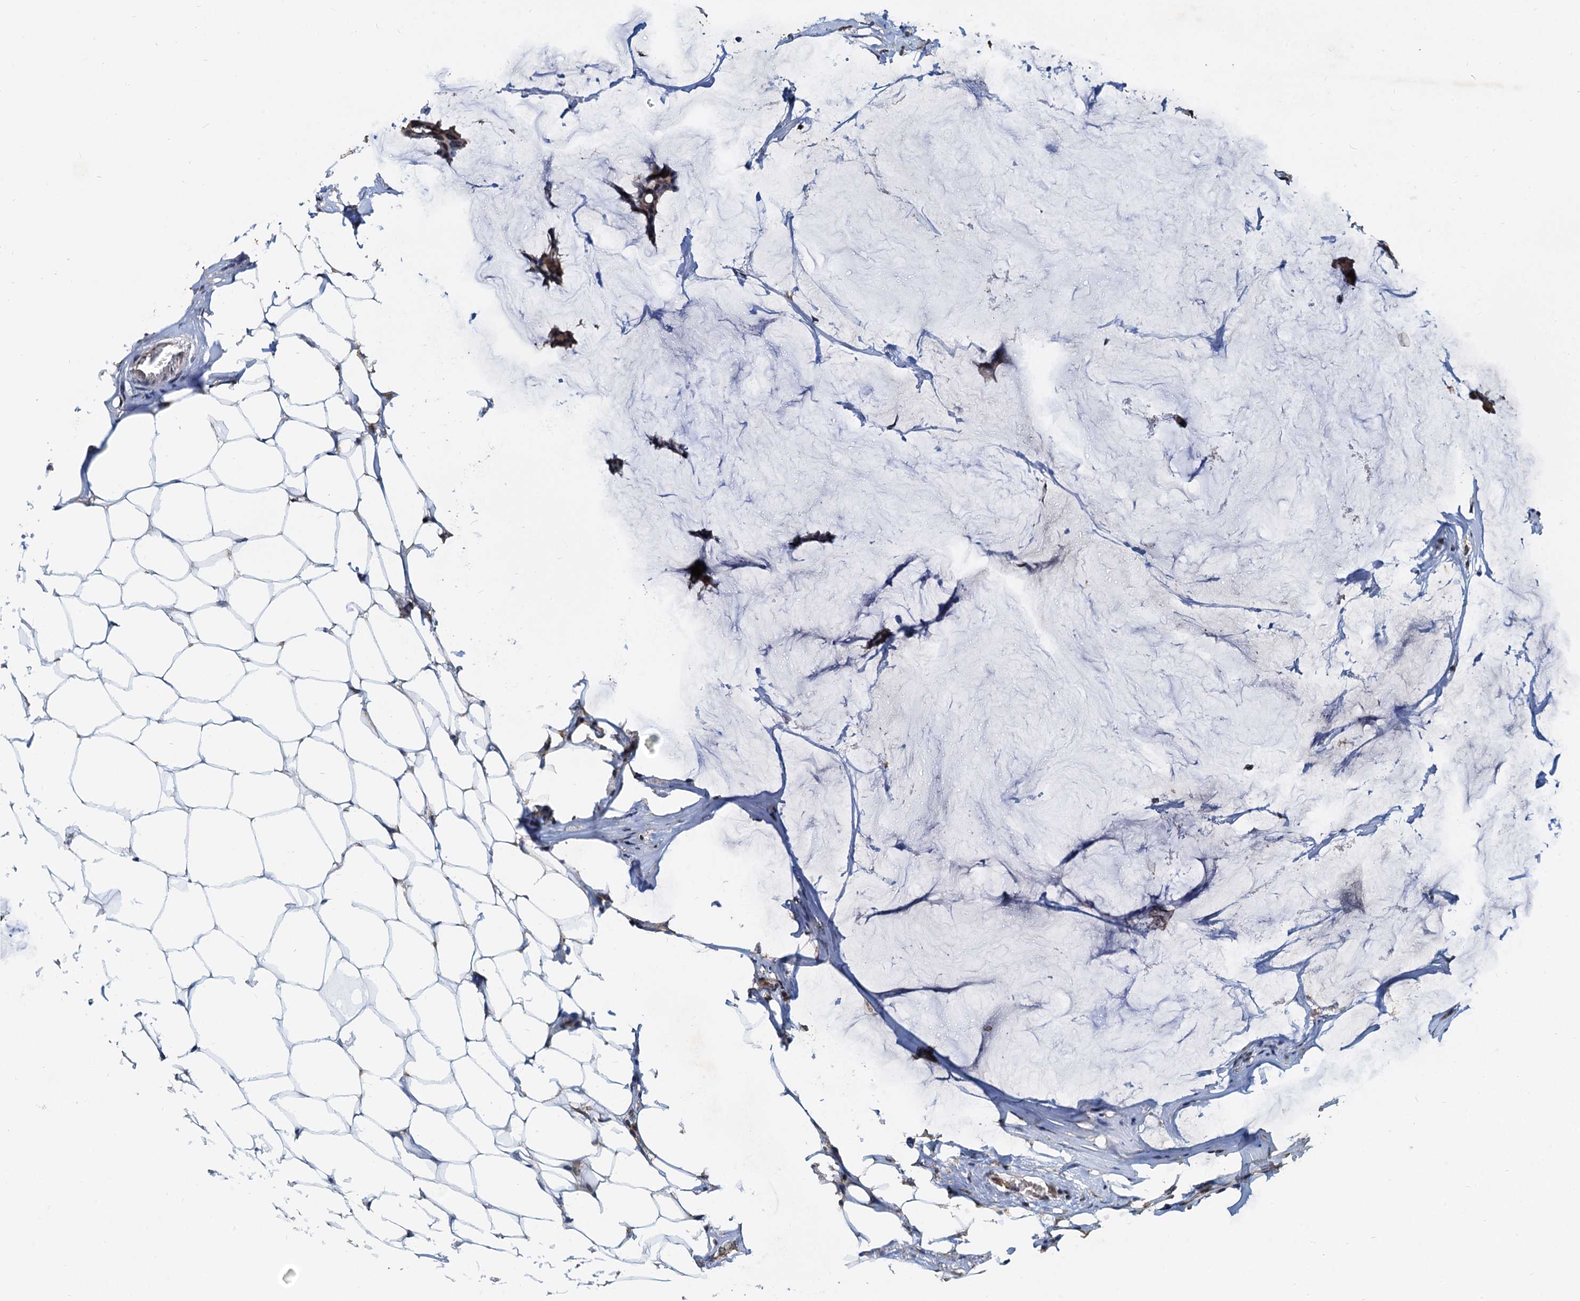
{"staining": {"intensity": "negative", "quantity": "none", "location": "none"}, "tissue": "breast cancer", "cell_type": "Tumor cells", "image_type": "cancer", "snomed": [{"axis": "morphology", "description": "Duct carcinoma"}, {"axis": "topography", "description": "Breast"}], "caption": "Immunohistochemical staining of human breast invasive ductal carcinoma shows no significant expression in tumor cells.", "gene": "PTGES3", "patient": {"sex": "female", "age": 93}}